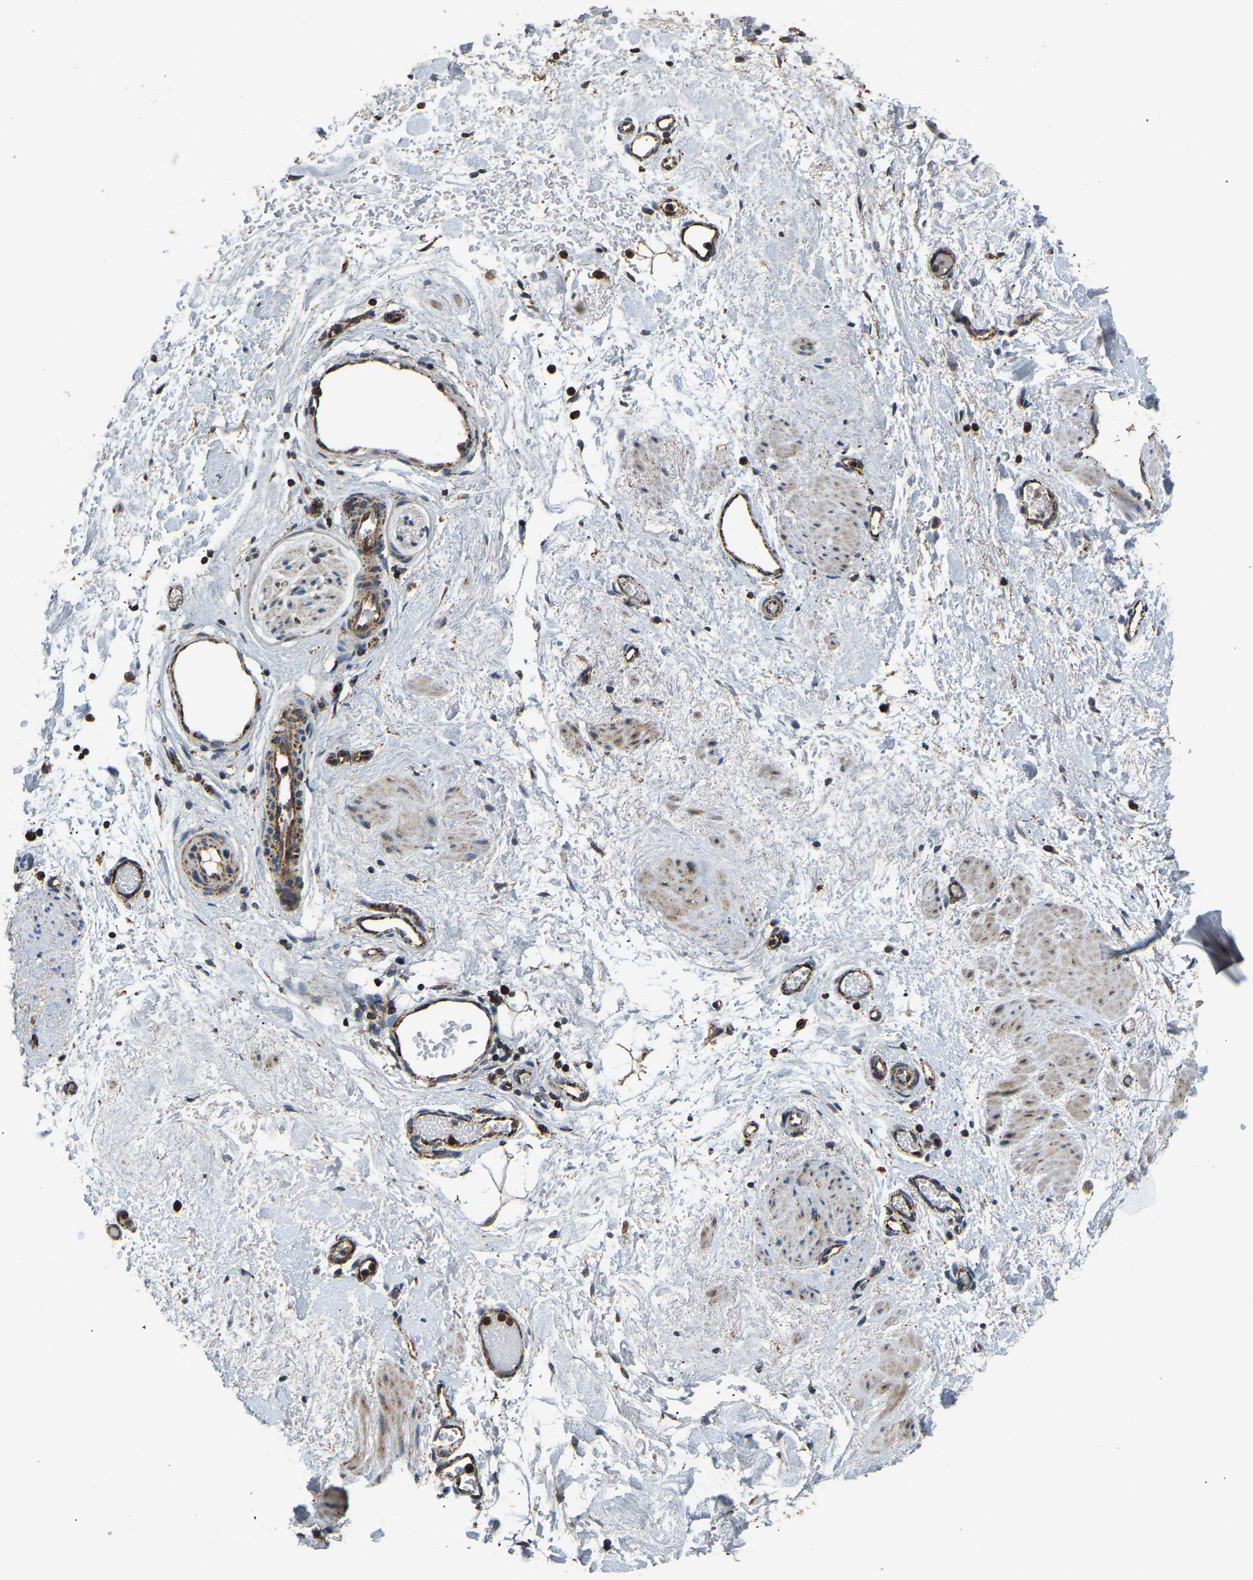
{"staining": {"intensity": "moderate", "quantity": ">75%", "location": "cytoplasmic/membranous"}, "tissue": "adipose tissue", "cell_type": "Adipocytes", "image_type": "normal", "snomed": [{"axis": "morphology", "description": "Normal tissue, NOS"}, {"axis": "topography", "description": "Soft tissue"}], "caption": "This image demonstrates unremarkable adipose tissue stained with immunohistochemistry to label a protein in brown. The cytoplasmic/membranous of adipocytes show moderate positivity for the protein. Nuclei are counter-stained blue.", "gene": "TUFM", "patient": {"sex": "male", "age": 72}}